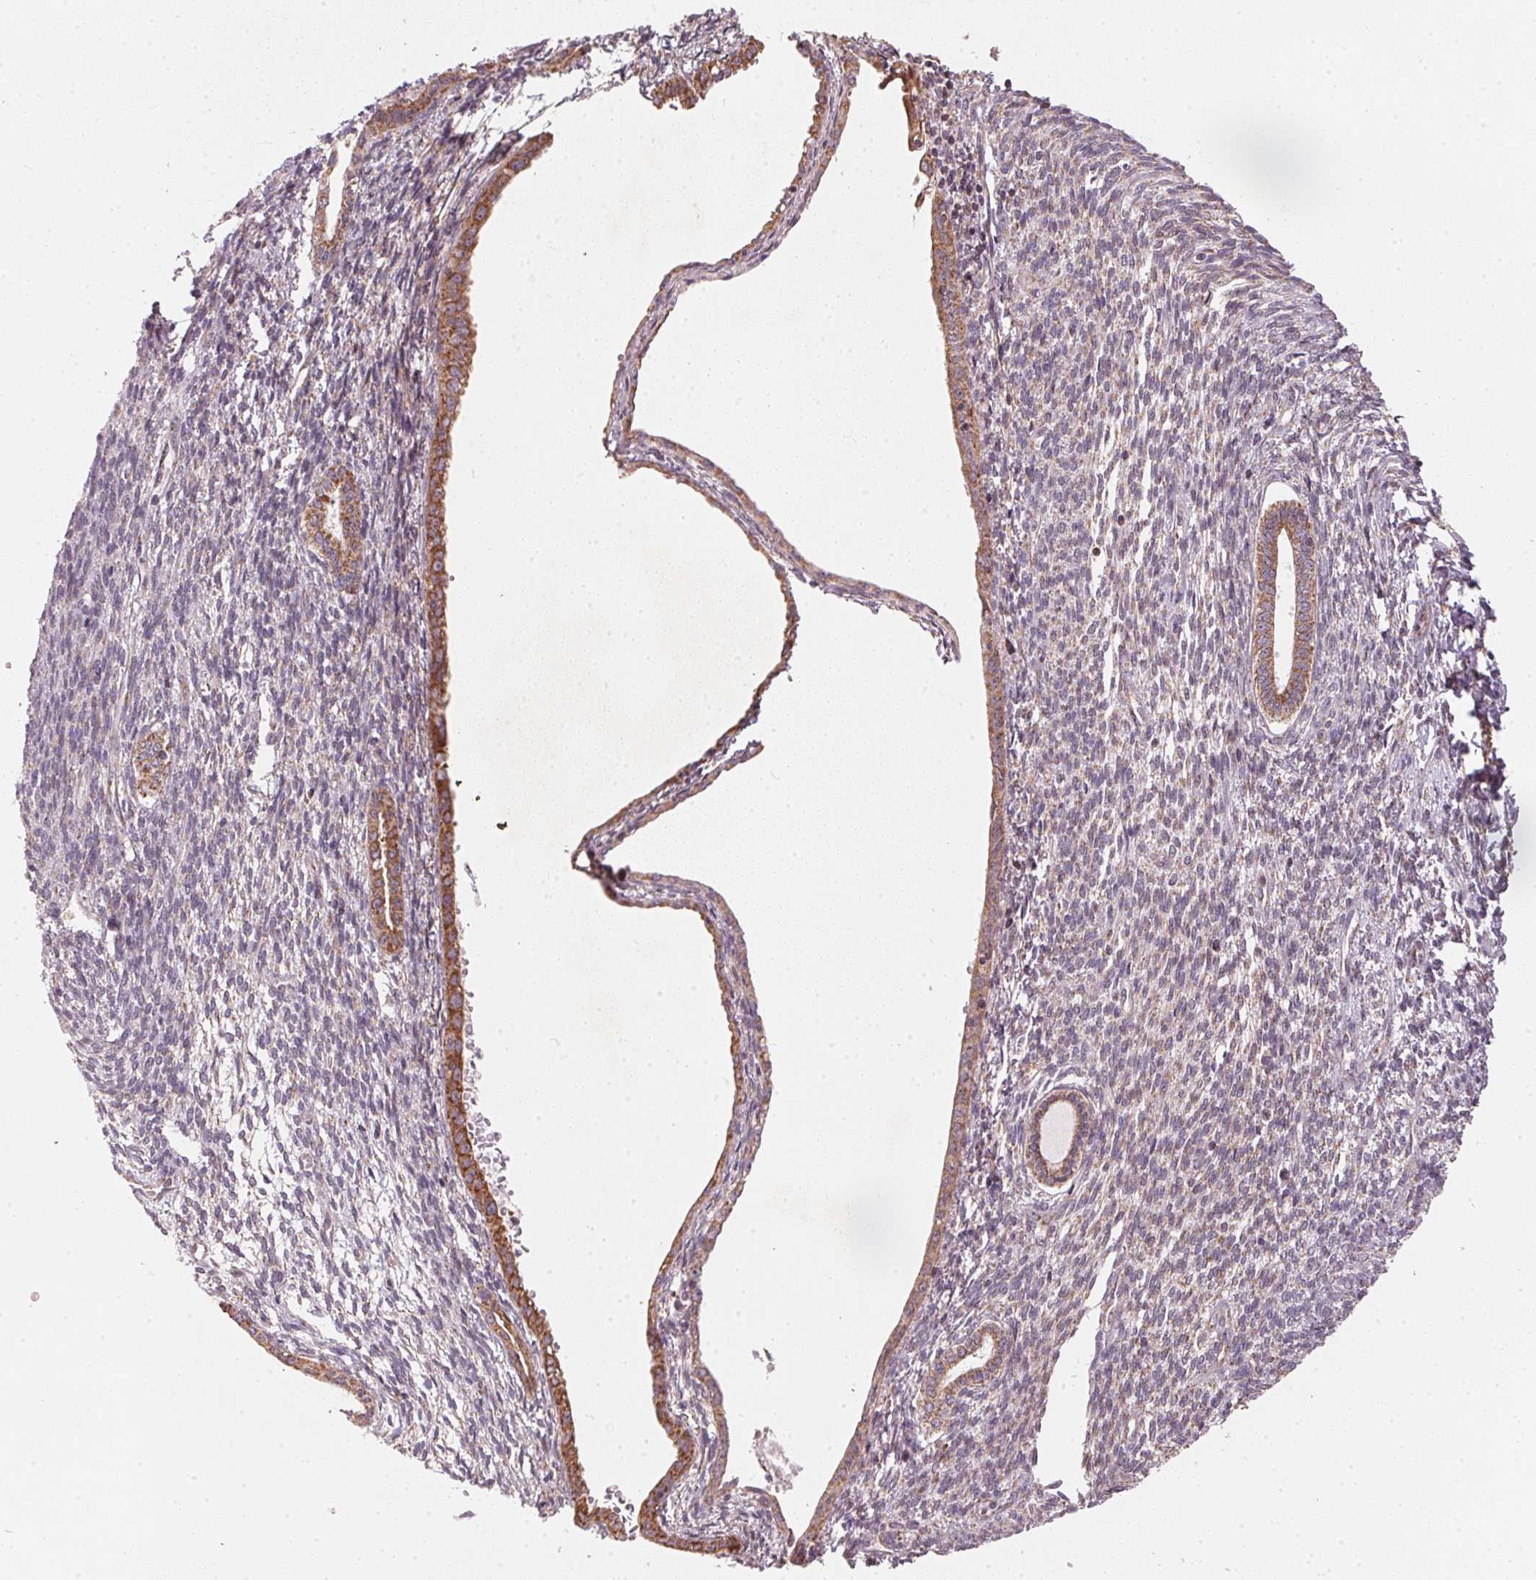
{"staining": {"intensity": "moderate", "quantity": ">75%", "location": "cytoplasmic/membranous"}, "tissue": "endometrial cancer", "cell_type": "Tumor cells", "image_type": "cancer", "snomed": [{"axis": "morphology", "description": "Adenocarcinoma, NOS"}, {"axis": "topography", "description": "Endometrium"}], "caption": "This histopathology image shows immunohistochemistry staining of human endometrial cancer, with medium moderate cytoplasmic/membranous expression in approximately >75% of tumor cells.", "gene": "MATCAP1", "patient": {"sex": "female", "age": 86}}